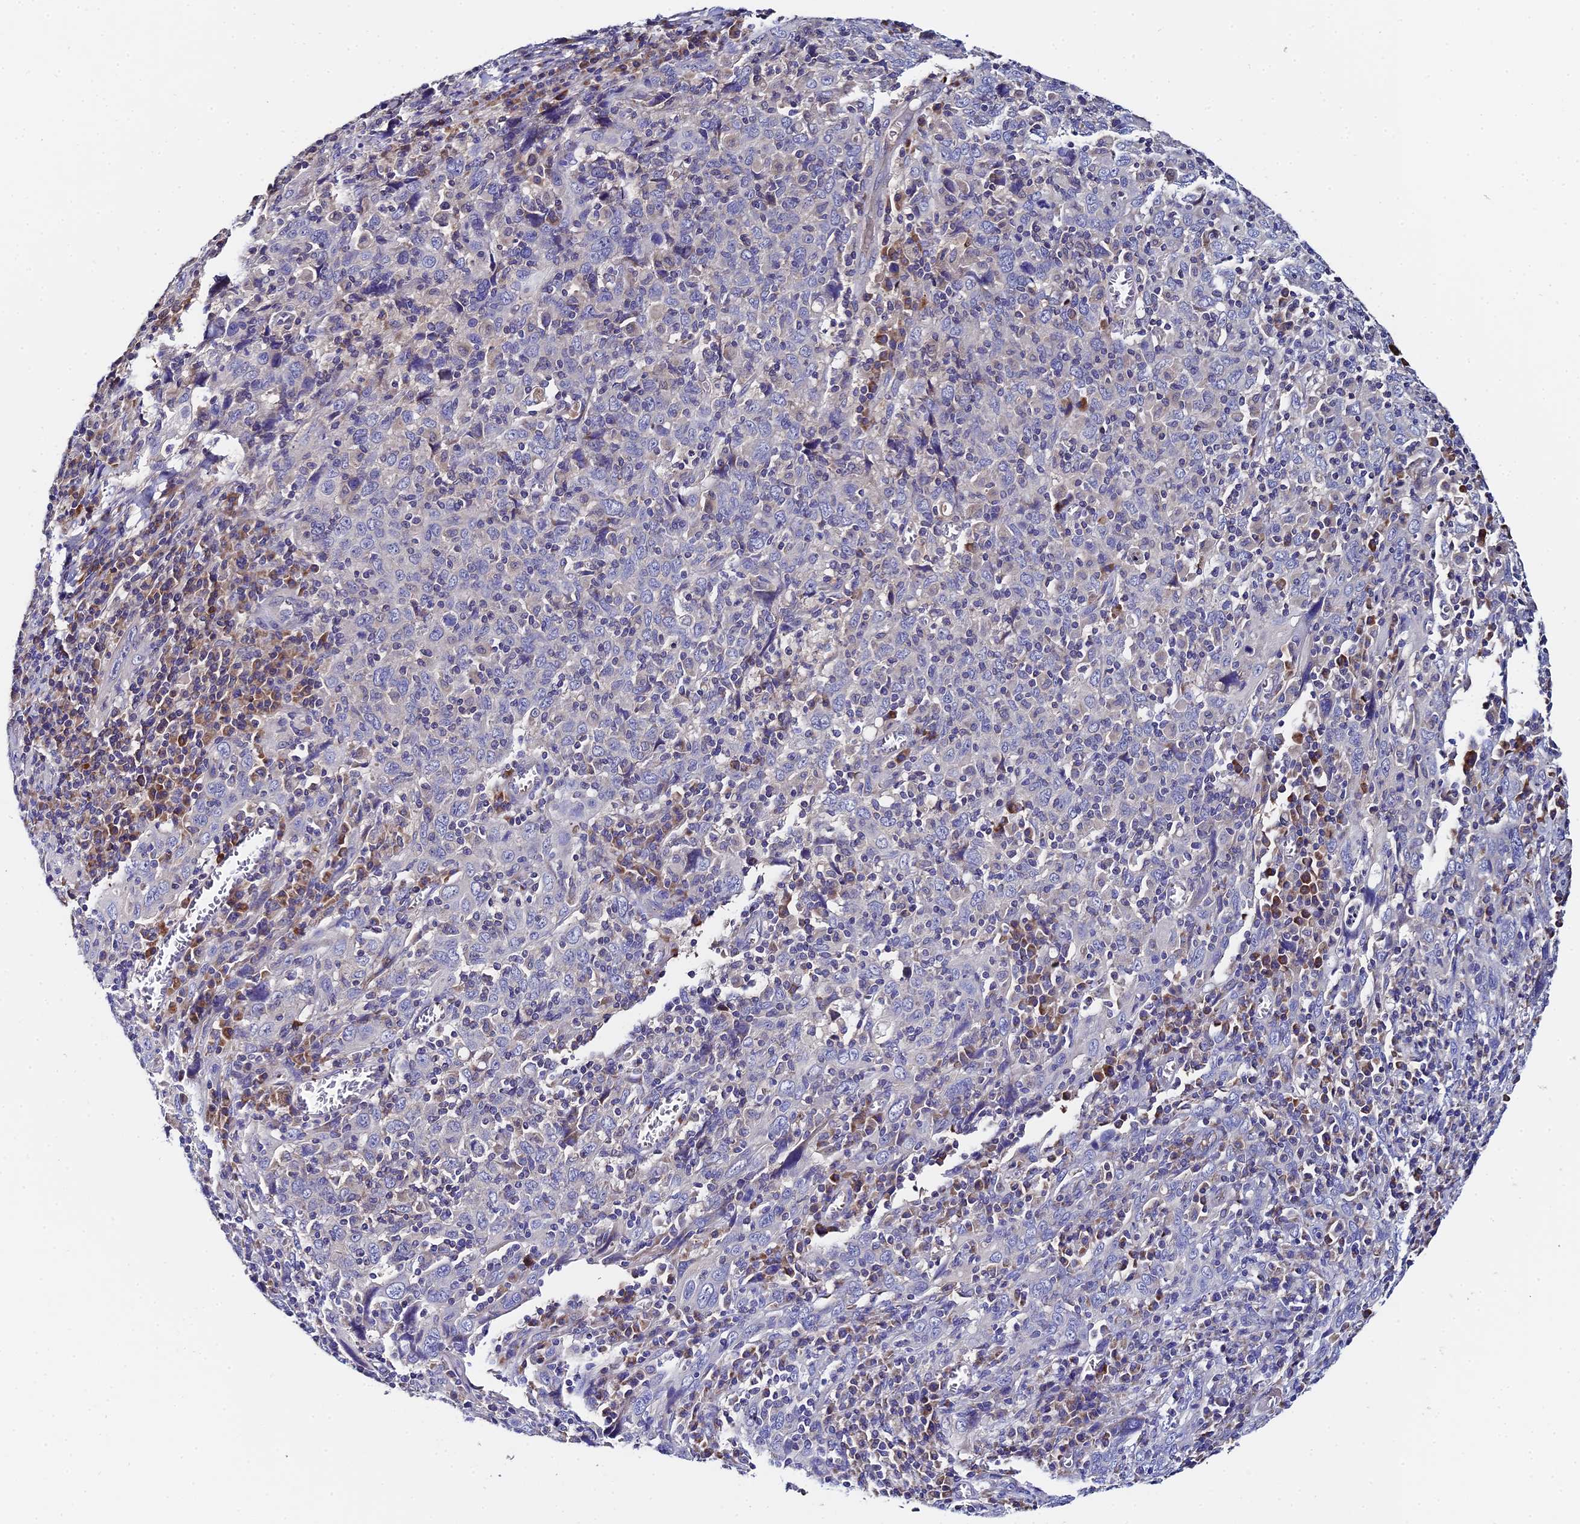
{"staining": {"intensity": "negative", "quantity": "none", "location": "none"}, "tissue": "cervical cancer", "cell_type": "Tumor cells", "image_type": "cancer", "snomed": [{"axis": "morphology", "description": "Squamous cell carcinoma, NOS"}, {"axis": "topography", "description": "Cervix"}], "caption": "IHC photomicrograph of neoplastic tissue: human cervical cancer stained with DAB (3,3'-diaminobenzidine) demonstrates no significant protein positivity in tumor cells. (DAB IHC visualized using brightfield microscopy, high magnification).", "gene": "UBE2L3", "patient": {"sex": "female", "age": 46}}